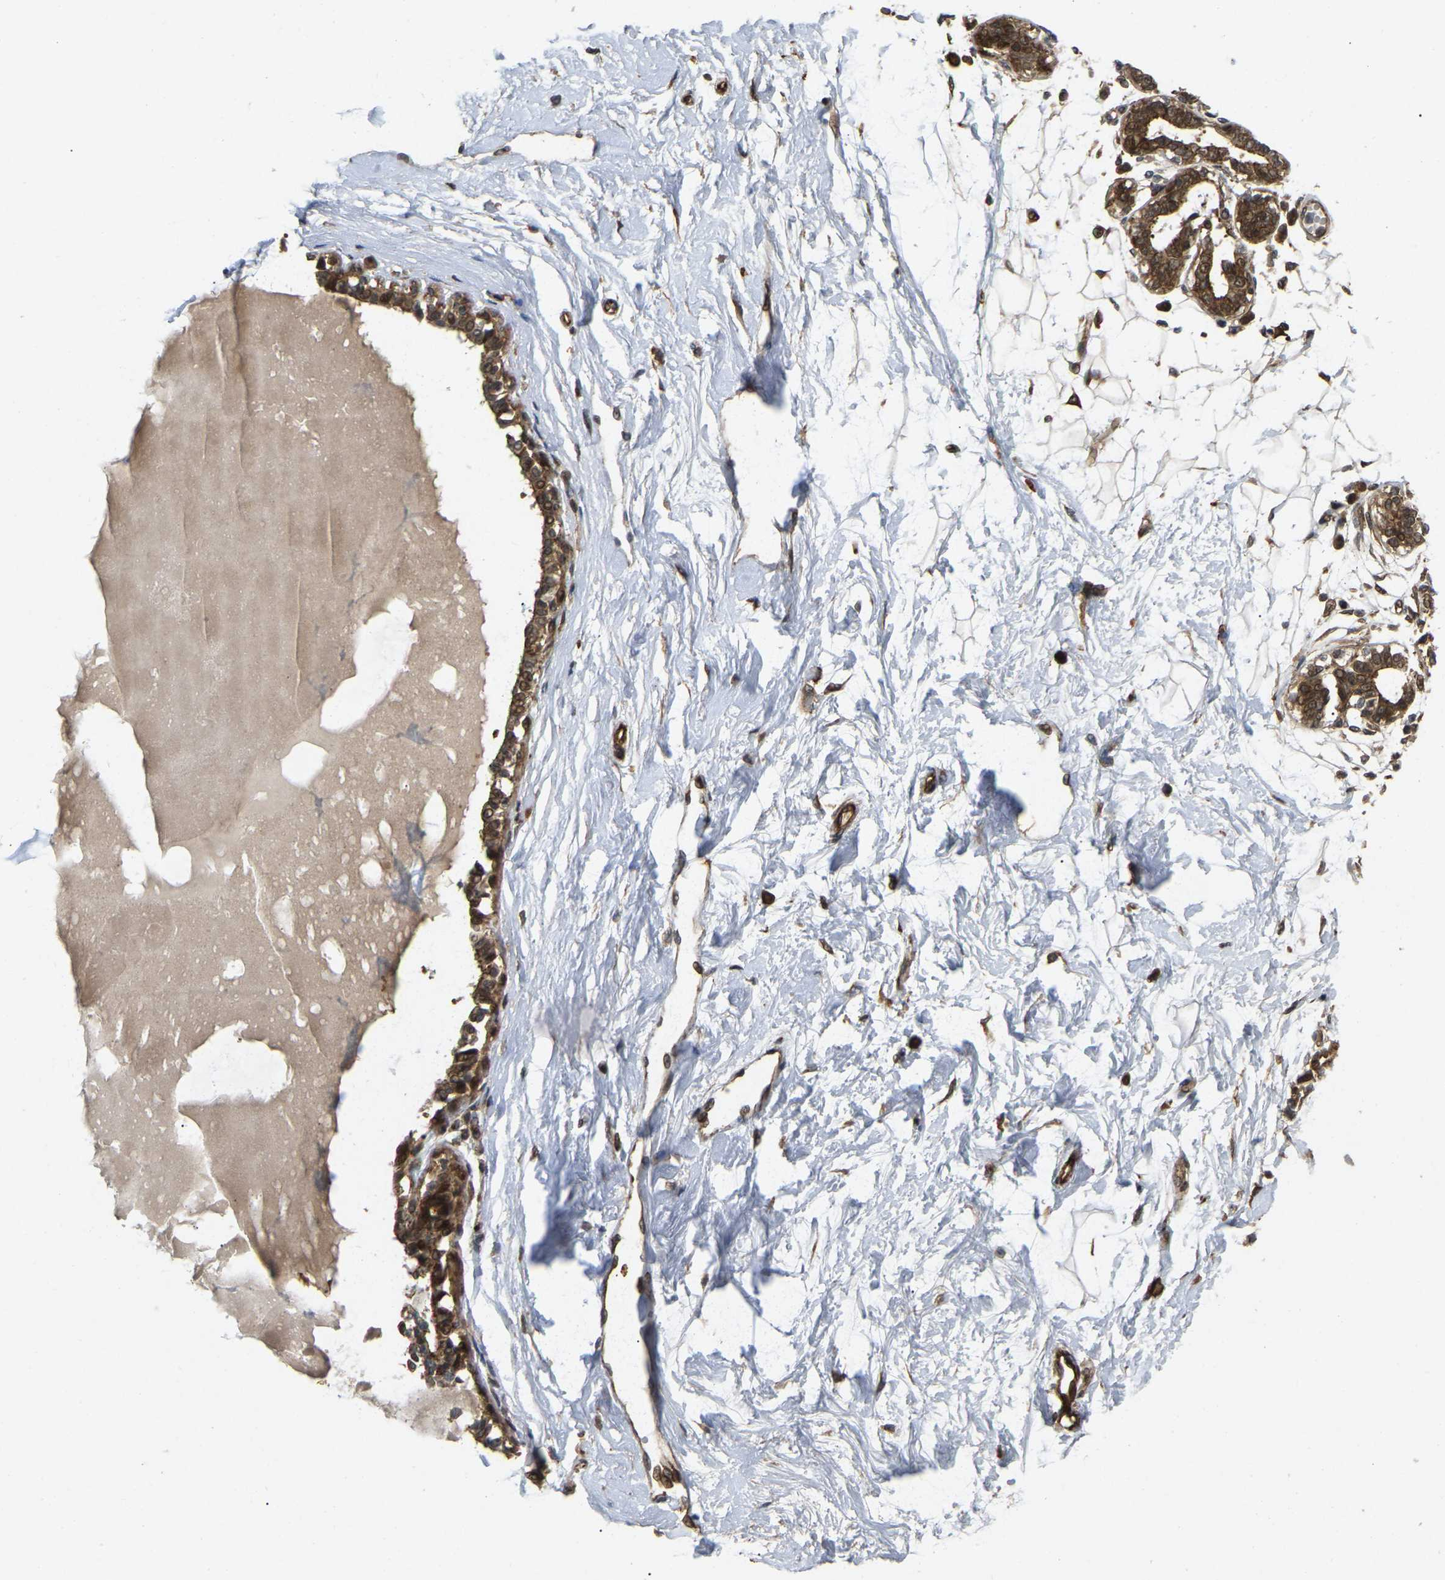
{"staining": {"intensity": "moderate", "quantity": ">75%", "location": "cytoplasmic/membranous"}, "tissue": "breast", "cell_type": "Adipocytes", "image_type": "normal", "snomed": [{"axis": "morphology", "description": "Normal tissue, NOS"}, {"axis": "topography", "description": "Breast"}], "caption": "Immunohistochemistry (IHC) histopathology image of normal breast: breast stained using IHC demonstrates medium levels of moderate protein expression localized specifically in the cytoplasmic/membranous of adipocytes, appearing as a cytoplasmic/membranous brown color.", "gene": "KIAA1549", "patient": {"sex": "female", "age": 45}}